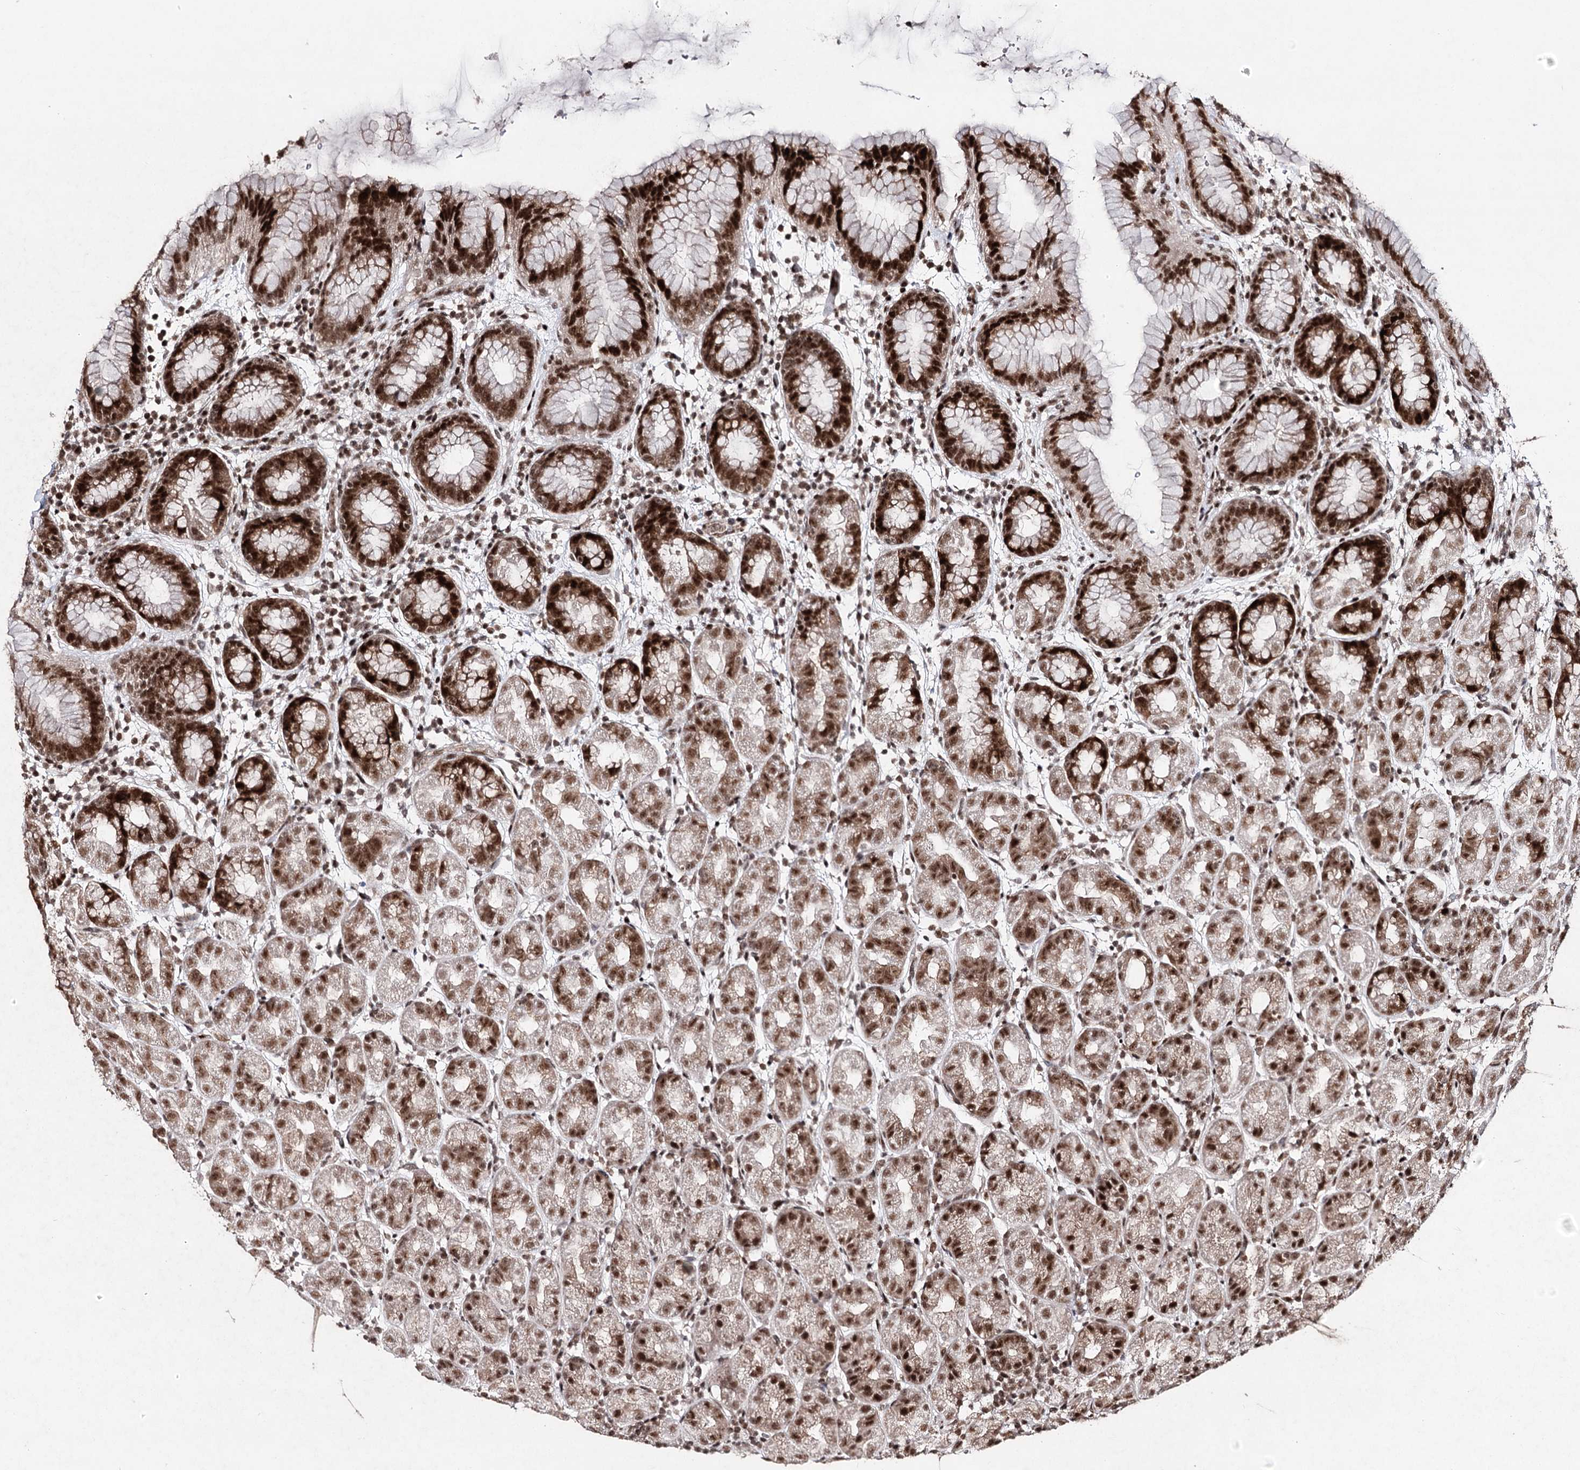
{"staining": {"intensity": "strong", "quantity": ">75%", "location": "nuclear"}, "tissue": "stomach", "cell_type": "Glandular cells", "image_type": "normal", "snomed": [{"axis": "morphology", "description": "Normal tissue, NOS"}, {"axis": "topography", "description": "Stomach"}], "caption": "Stomach was stained to show a protein in brown. There is high levels of strong nuclear staining in approximately >75% of glandular cells. (DAB (3,3'-diaminobenzidine) IHC, brown staining for protein, blue staining for nuclei).", "gene": "PDCD4", "patient": {"sex": "female", "age": 79}}